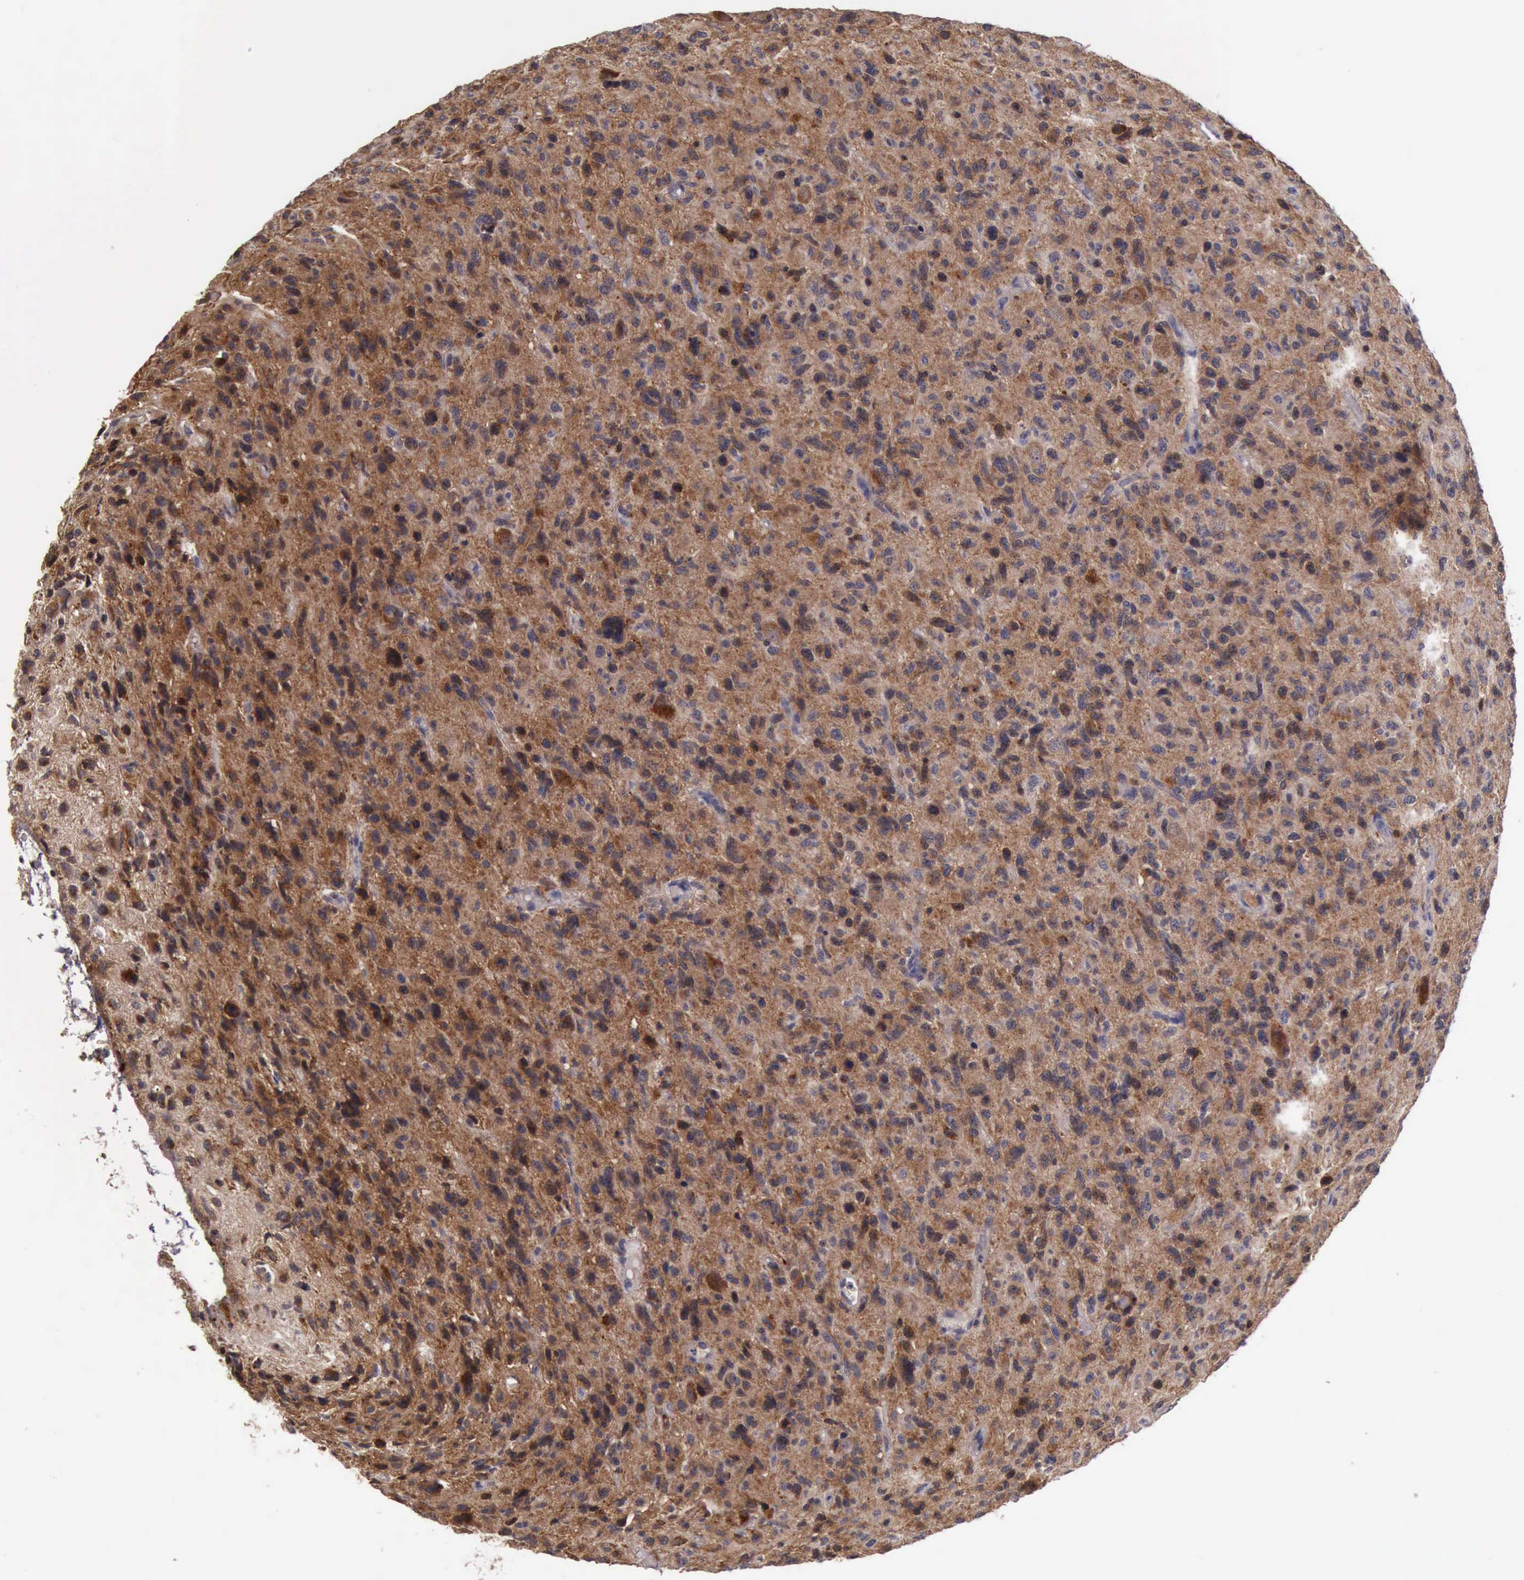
{"staining": {"intensity": "moderate", "quantity": "<25%", "location": "cytoplasmic/membranous"}, "tissue": "glioma", "cell_type": "Tumor cells", "image_type": "cancer", "snomed": [{"axis": "morphology", "description": "Glioma, malignant, High grade"}, {"axis": "topography", "description": "Brain"}], "caption": "Immunohistochemical staining of human malignant glioma (high-grade) displays low levels of moderate cytoplasmic/membranous protein staining in approximately <25% of tumor cells.", "gene": "RAB39B", "patient": {"sex": "female", "age": 60}}